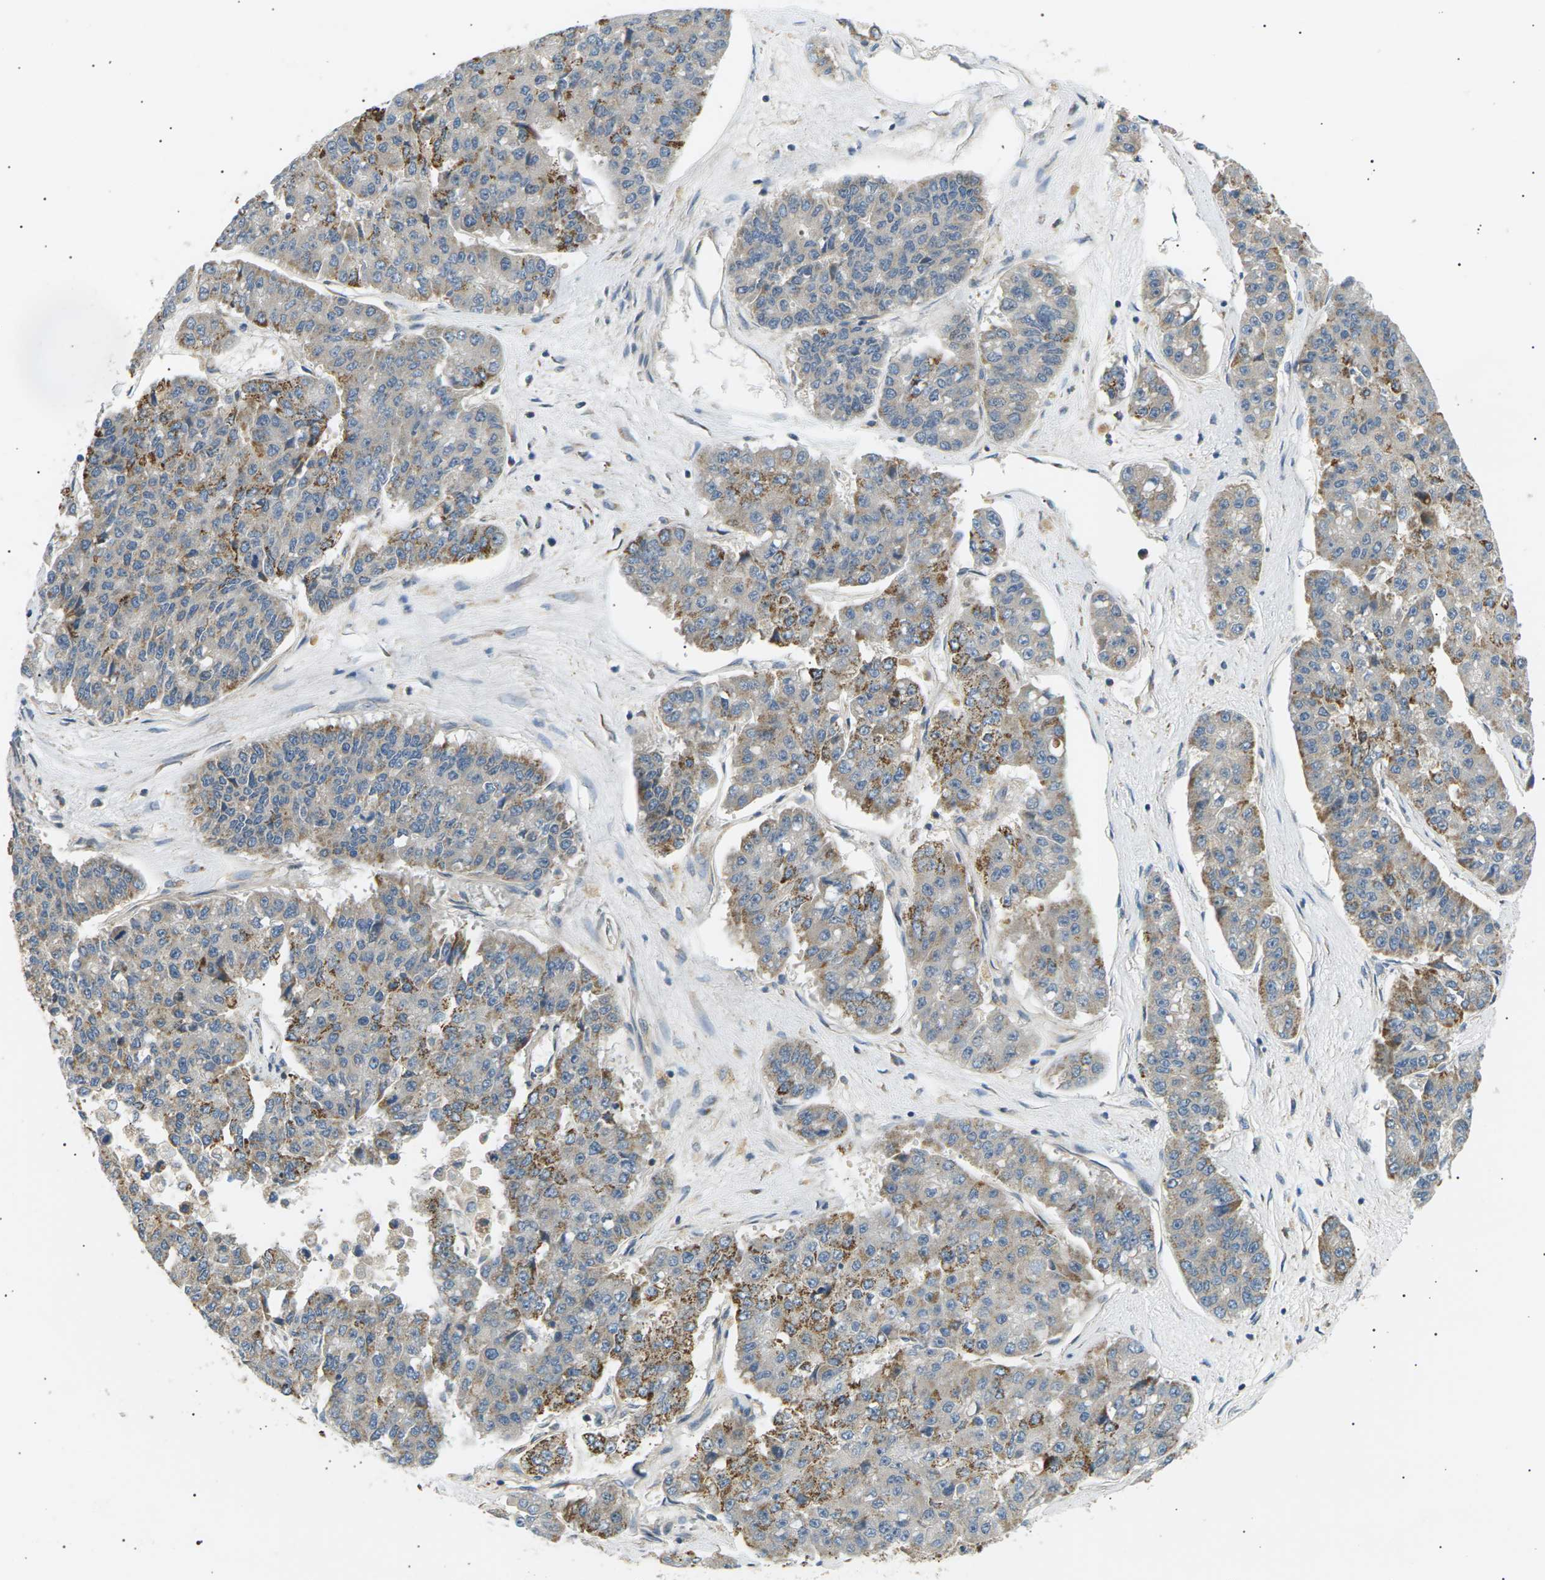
{"staining": {"intensity": "moderate", "quantity": "<25%", "location": "cytoplasmic/membranous"}, "tissue": "pancreatic cancer", "cell_type": "Tumor cells", "image_type": "cancer", "snomed": [{"axis": "morphology", "description": "Adenocarcinoma, NOS"}, {"axis": "topography", "description": "Pancreas"}], "caption": "Pancreatic cancer was stained to show a protein in brown. There is low levels of moderate cytoplasmic/membranous positivity in approximately <25% of tumor cells.", "gene": "TBC1D8", "patient": {"sex": "male", "age": 50}}